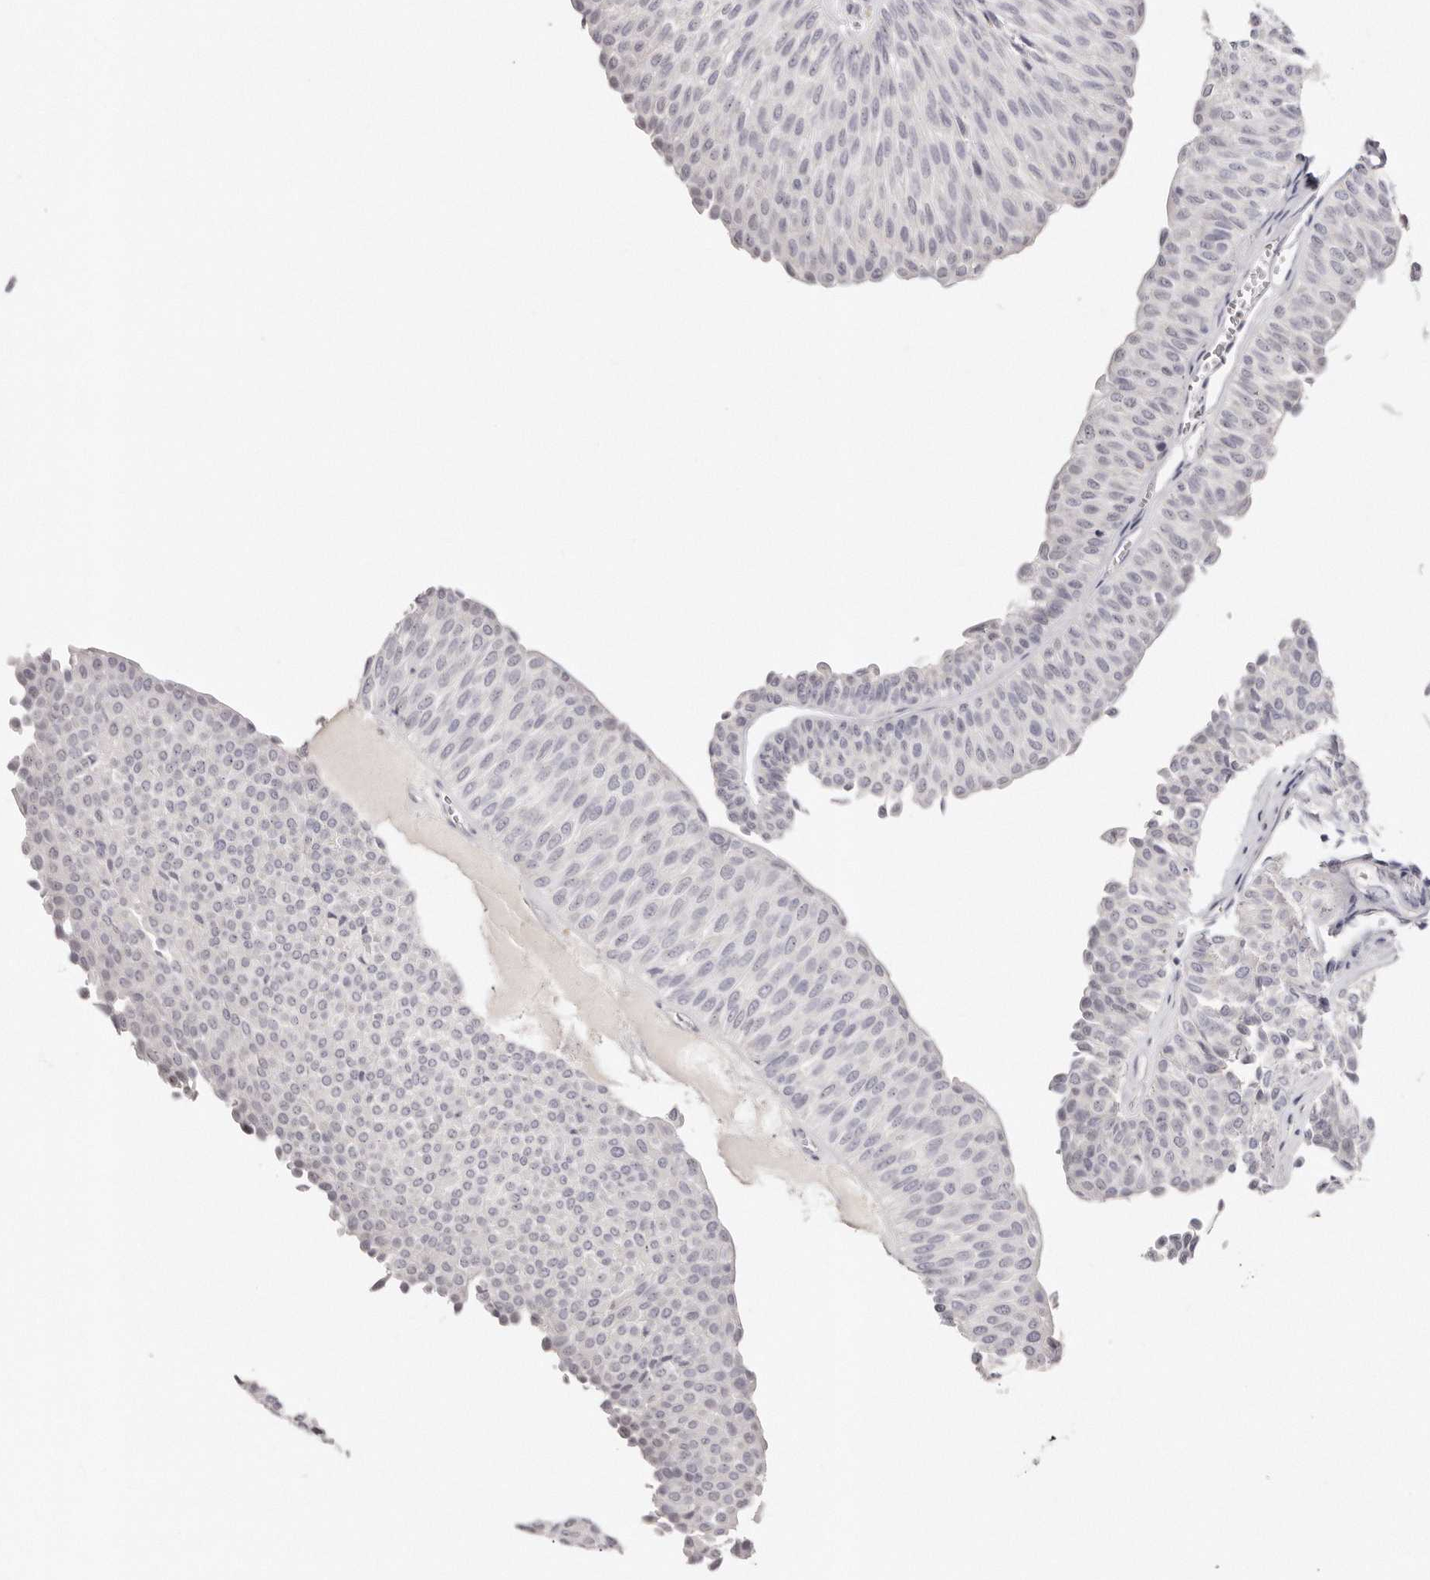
{"staining": {"intensity": "negative", "quantity": "none", "location": "none"}, "tissue": "urothelial cancer", "cell_type": "Tumor cells", "image_type": "cancer", "snomed": [{"axis": "morphology", "description": "Urothelial carcinoma, Low grade"}, {"axis": "topography", "description": "Urinary bladder"}], "caption": "DAB (3,3'-diaminobenzidine) immunohistochemical staining of urothelial cancer reveals no significant positivity in tumor cells. Nuclei are stained in blue.", "gene": "AKNAD1", "patient": {"sex": "male", "age": 78}}